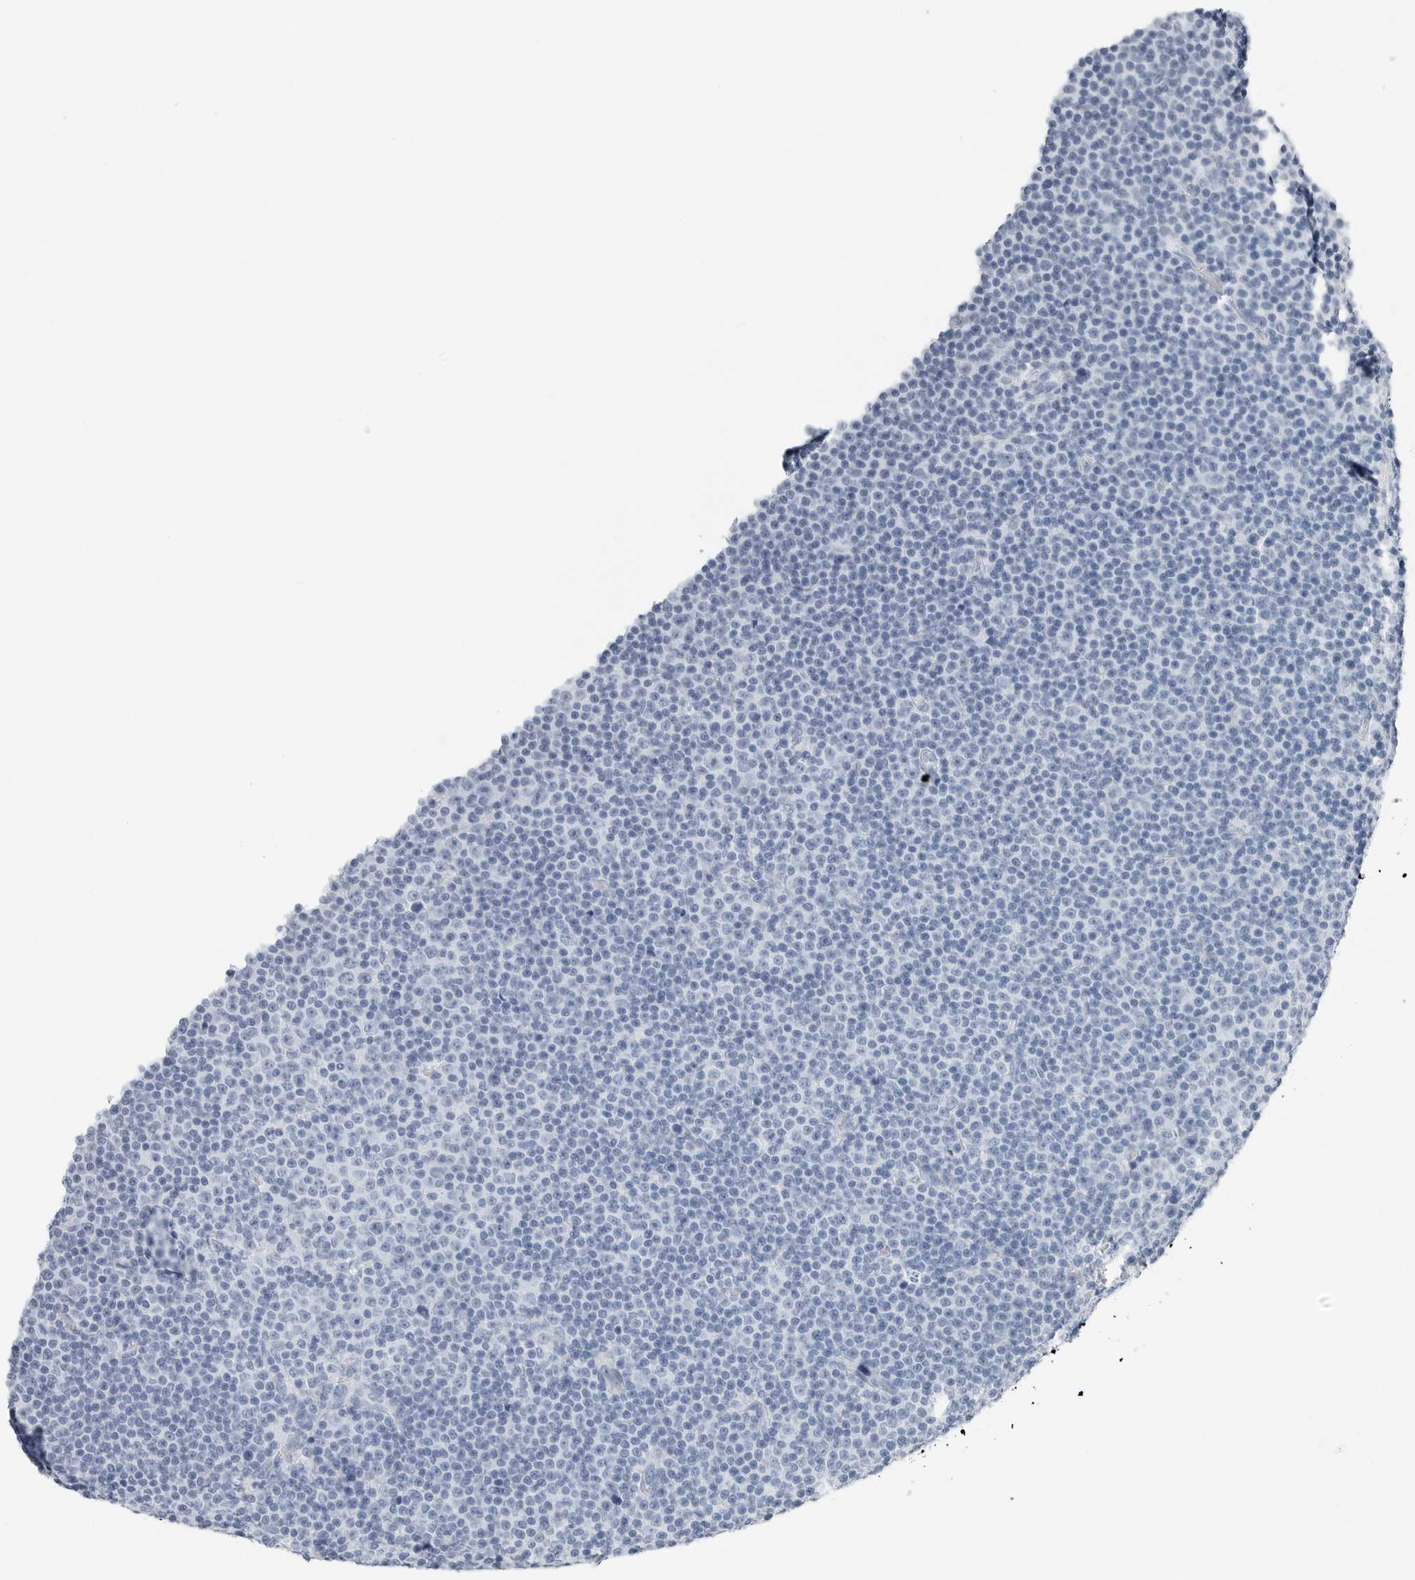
{"staining": {"intensity": "negative", "quantity": "none", "location": "none"}, "tissue": "lymphoma", "cell_type": "Tumor cells", "image_type": "cancer", "snomed": [{"axis": "morphology", "description": "Malignant lymphoma, non-Hodgkin's type, Low grade"}, {"axis": "topography", "description": "Lymph node"}], "caption": "Immunohistochemical staining of lymphoma exhibits no significant staining in tumor cells.", "gene": "SLPI", "patient": {"sex": "female", "age": 67}}